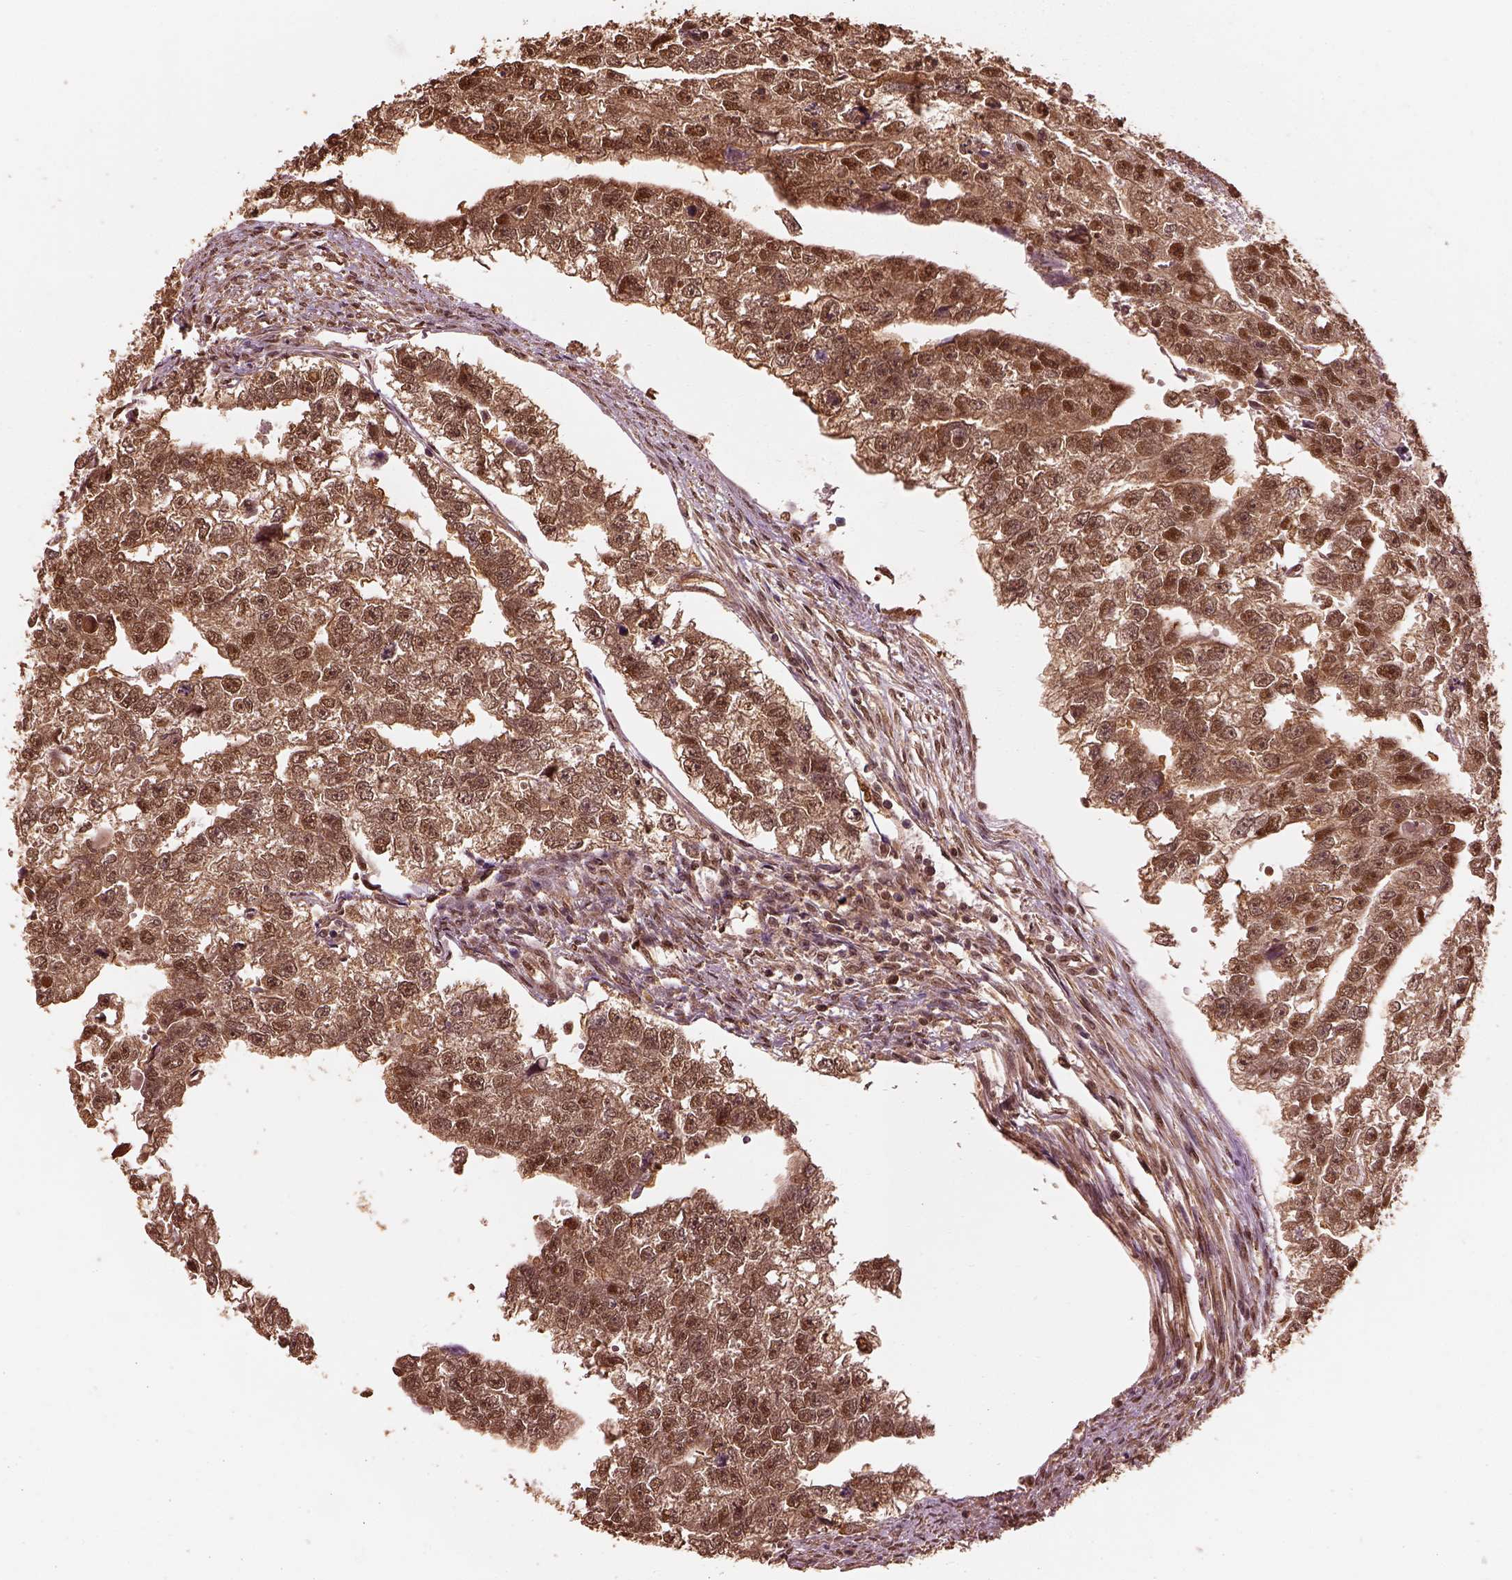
{"staining": {"intensity": "moderate", "quantity": ">75%", "location": "cytoplasmic/membranous,nuclear"}, "tissue": "testis cancer", "cell_type": "Tumor cells", "image_type": "cancer", "snomed": [{"axis": "morphology", "description": "Carcinoma, Embryonal, NOS"}, {"axis": "morphology", "description": "Teratoma, malignant, NOS"}, {"axis": "topography", "description": "Testis"}], "caption": "High-power microscopy captured an IHC image of teratoma (malignant) (testis), revealing moderate cytoplasmic/membranous and nuclear expression in approximately >75% of tumor cells.", "gene": "PSMC5", "patient": {"sex": "male", "age": 44}}